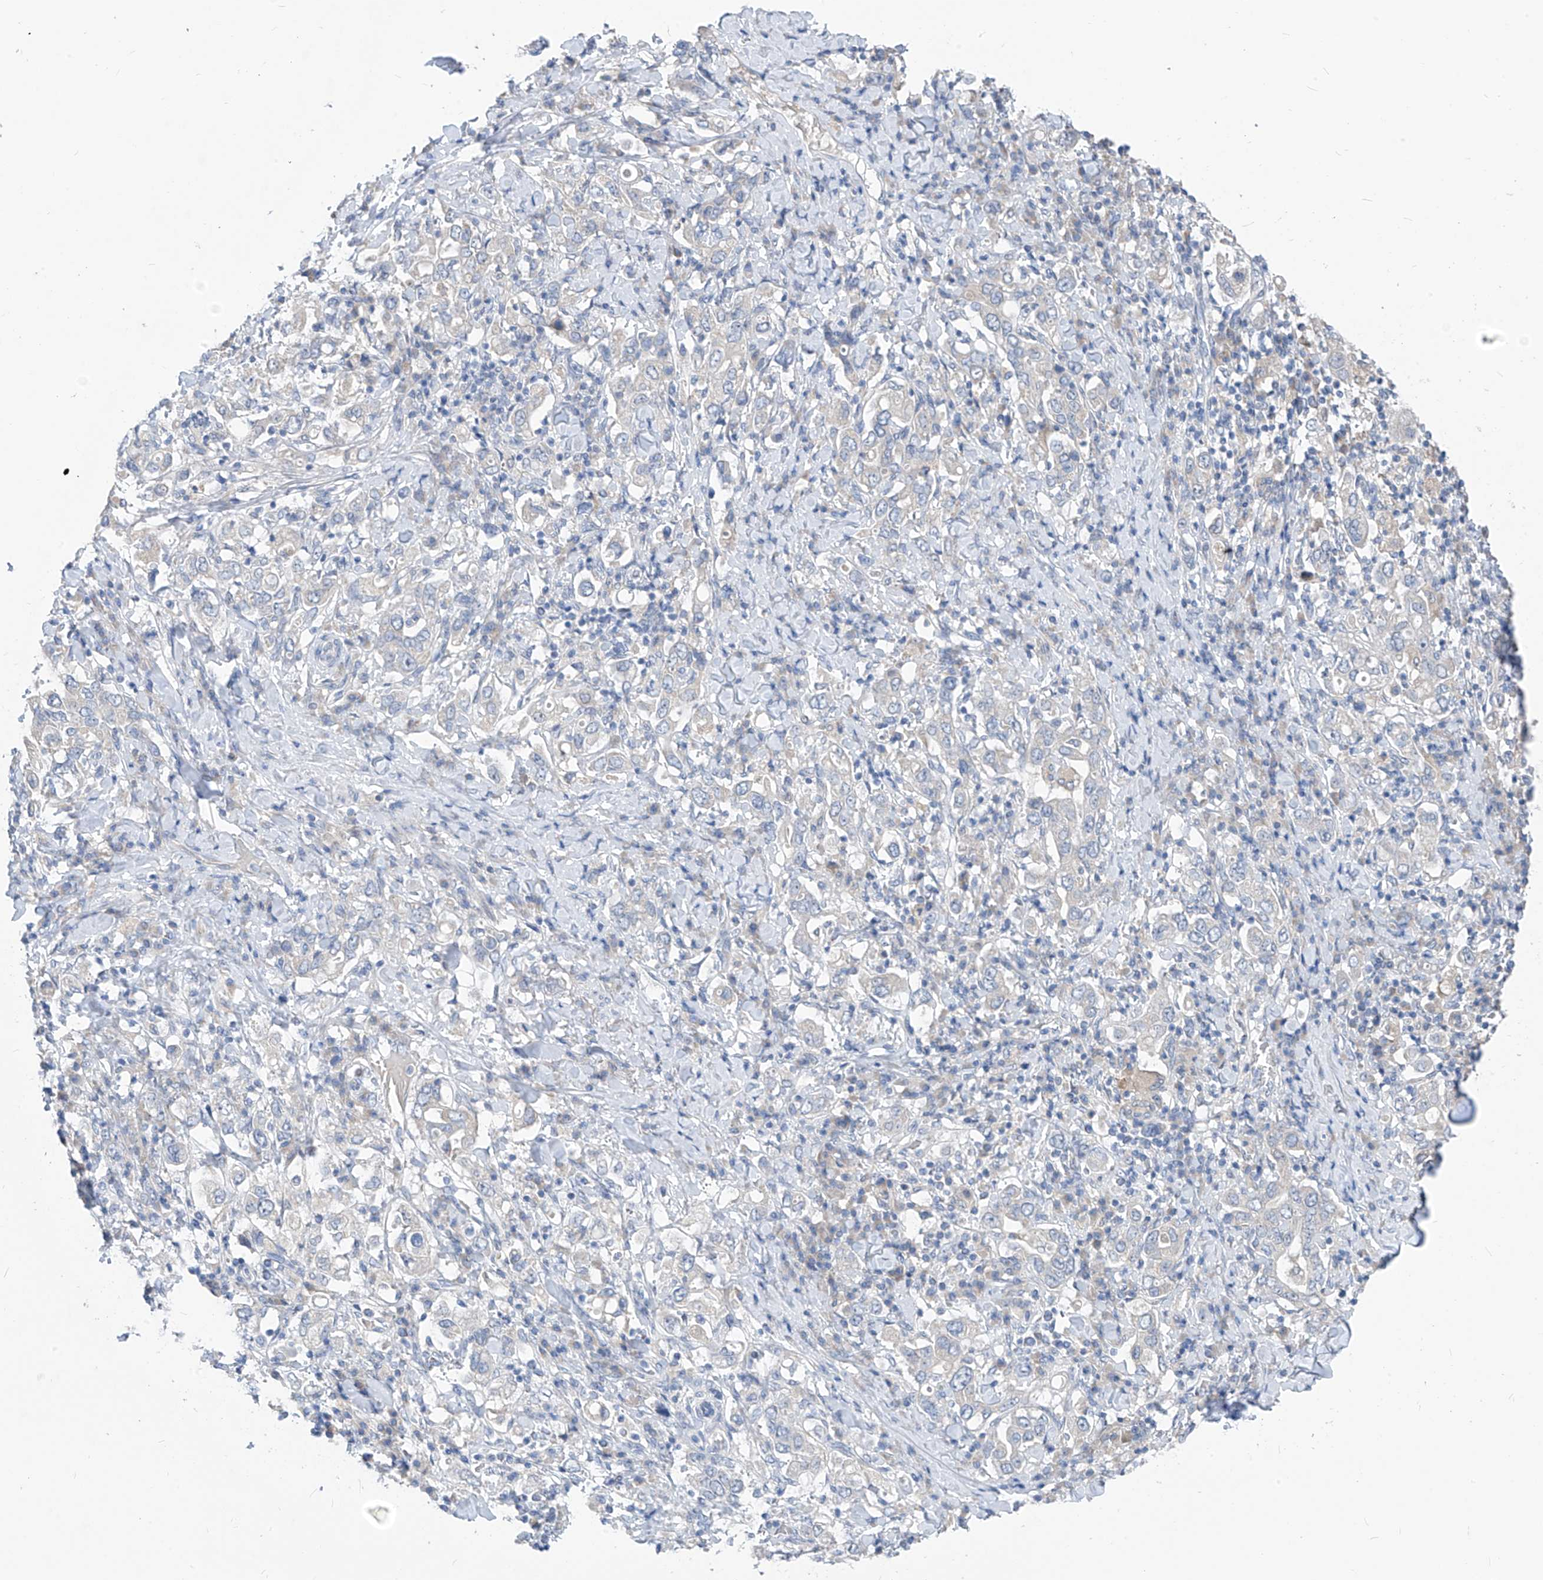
{"staining": {"intensity": "negative", "quantity": "none", "location": "none"}, "tissue": "stomach cancer", "cell_type": "Tumor cells", "image_type": "cancer", "snomed": [{"axis": "morphology", "description": "Adenocarcinoma, NOS"}, {"axis": "topography", "description": "Stomach, upper"}], "caption": "DAB (3,3'-diaminobenzidine) immunohistochemical staining of human adenocarcinoma (stomach) displays no significant expression in tumor cells.", "gene": "LDAH", "patient": {"sex": "male", "age": 62}}